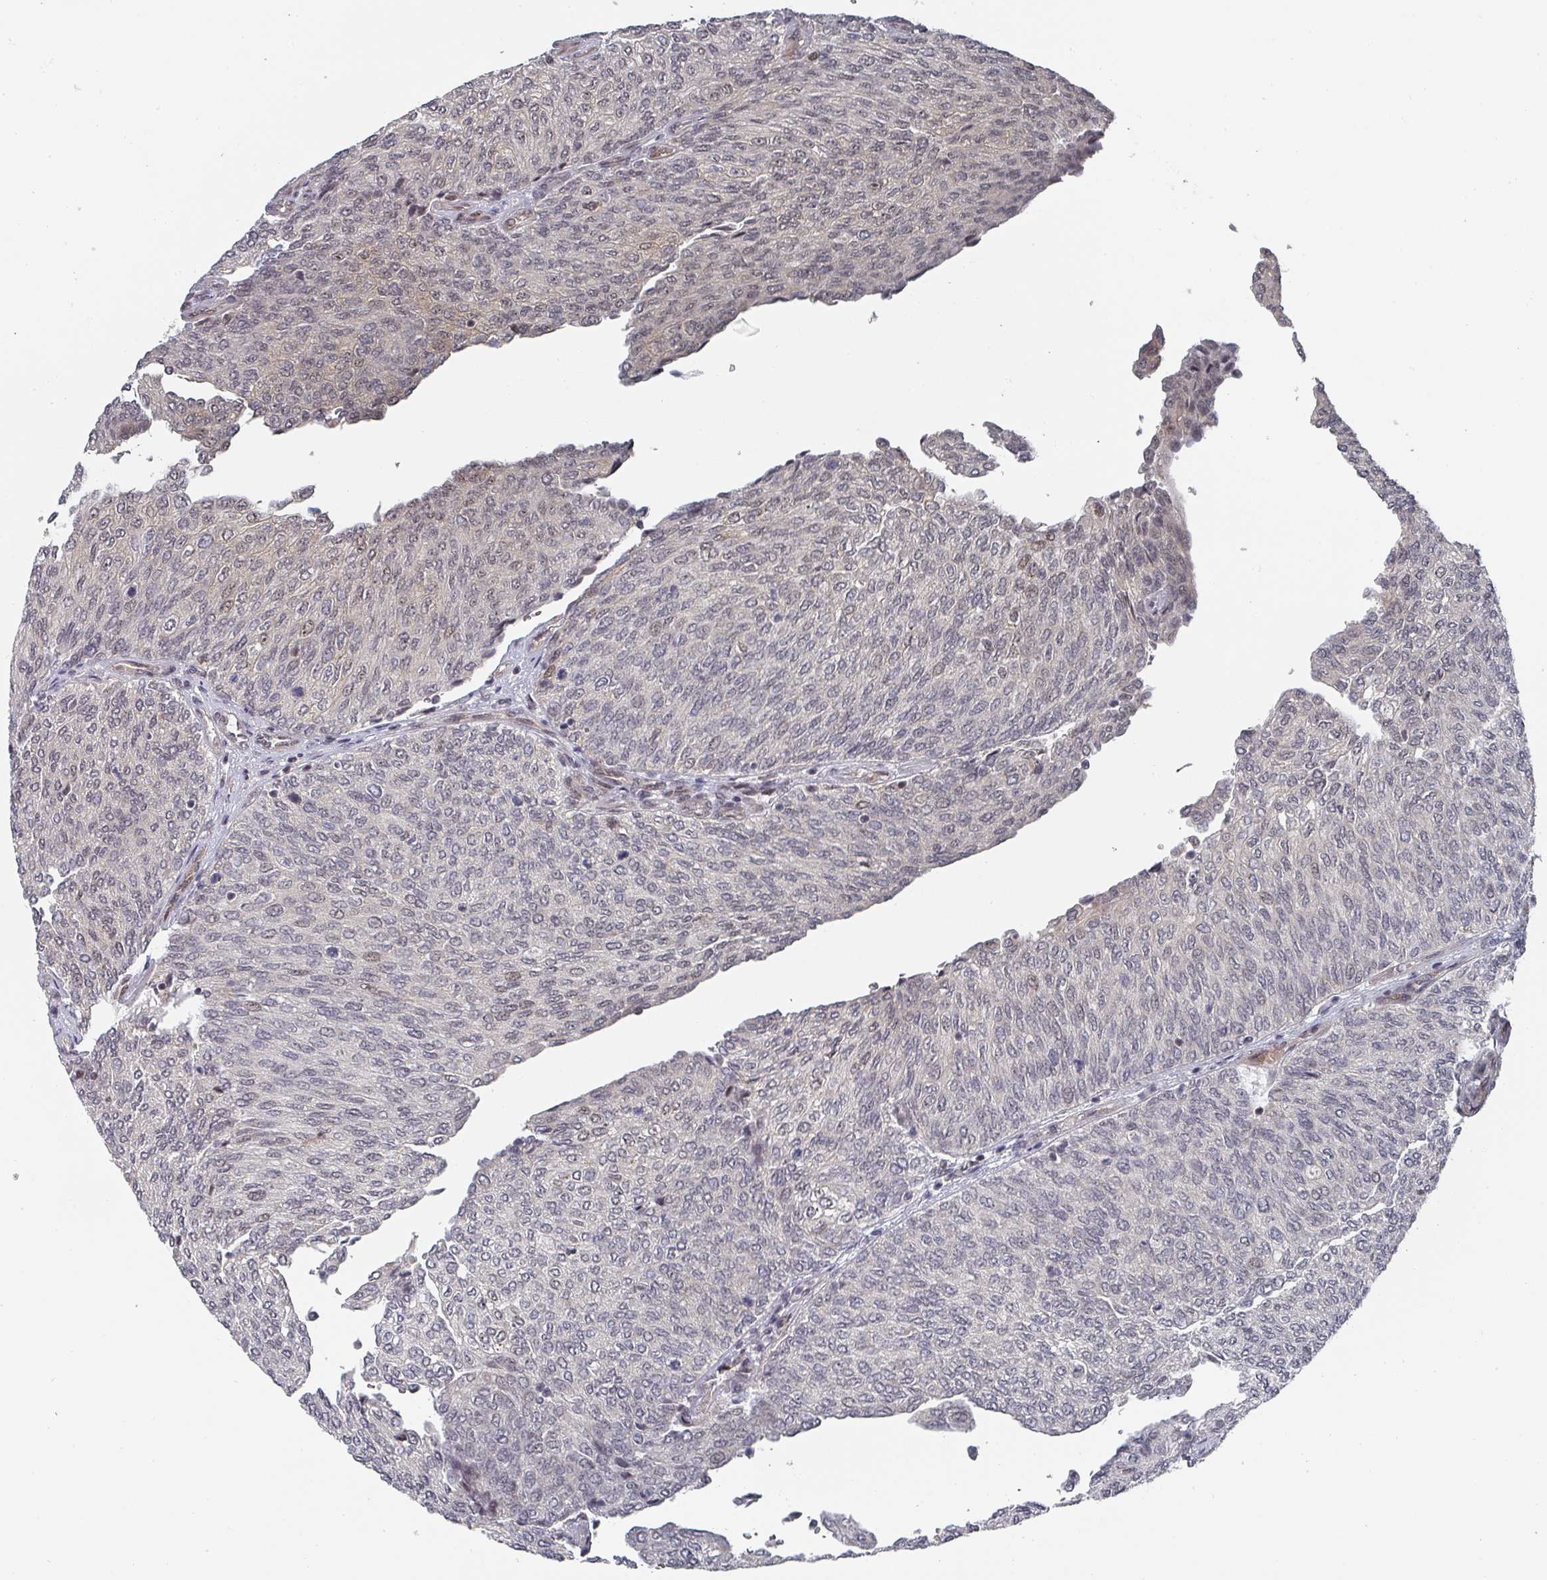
{"staining": {"intensity": "weak", "quantity": "25%-75%", "location": "nuclear"}, "tissue": "urothelial cancer", "cell_type": "Tumor cells", "image_type": "cancer", "snomed": [{"axis": "morphology", "description": "Urothelial carcinoma, Low grade"}, {"axis": "topography", "description": "Urinary bladder"}], "caption": "A low amount of weak nuclear staining is identified in about 25%-75% of tumor cells in low-grade urothelial carcinoma tissue. (Stains: DAB in brown, nuclei in blue, Microscopy: brightfield microscopy at high magnification).", "gene": "KIF1C", "patient": {"sex": "female", "age": 79}}